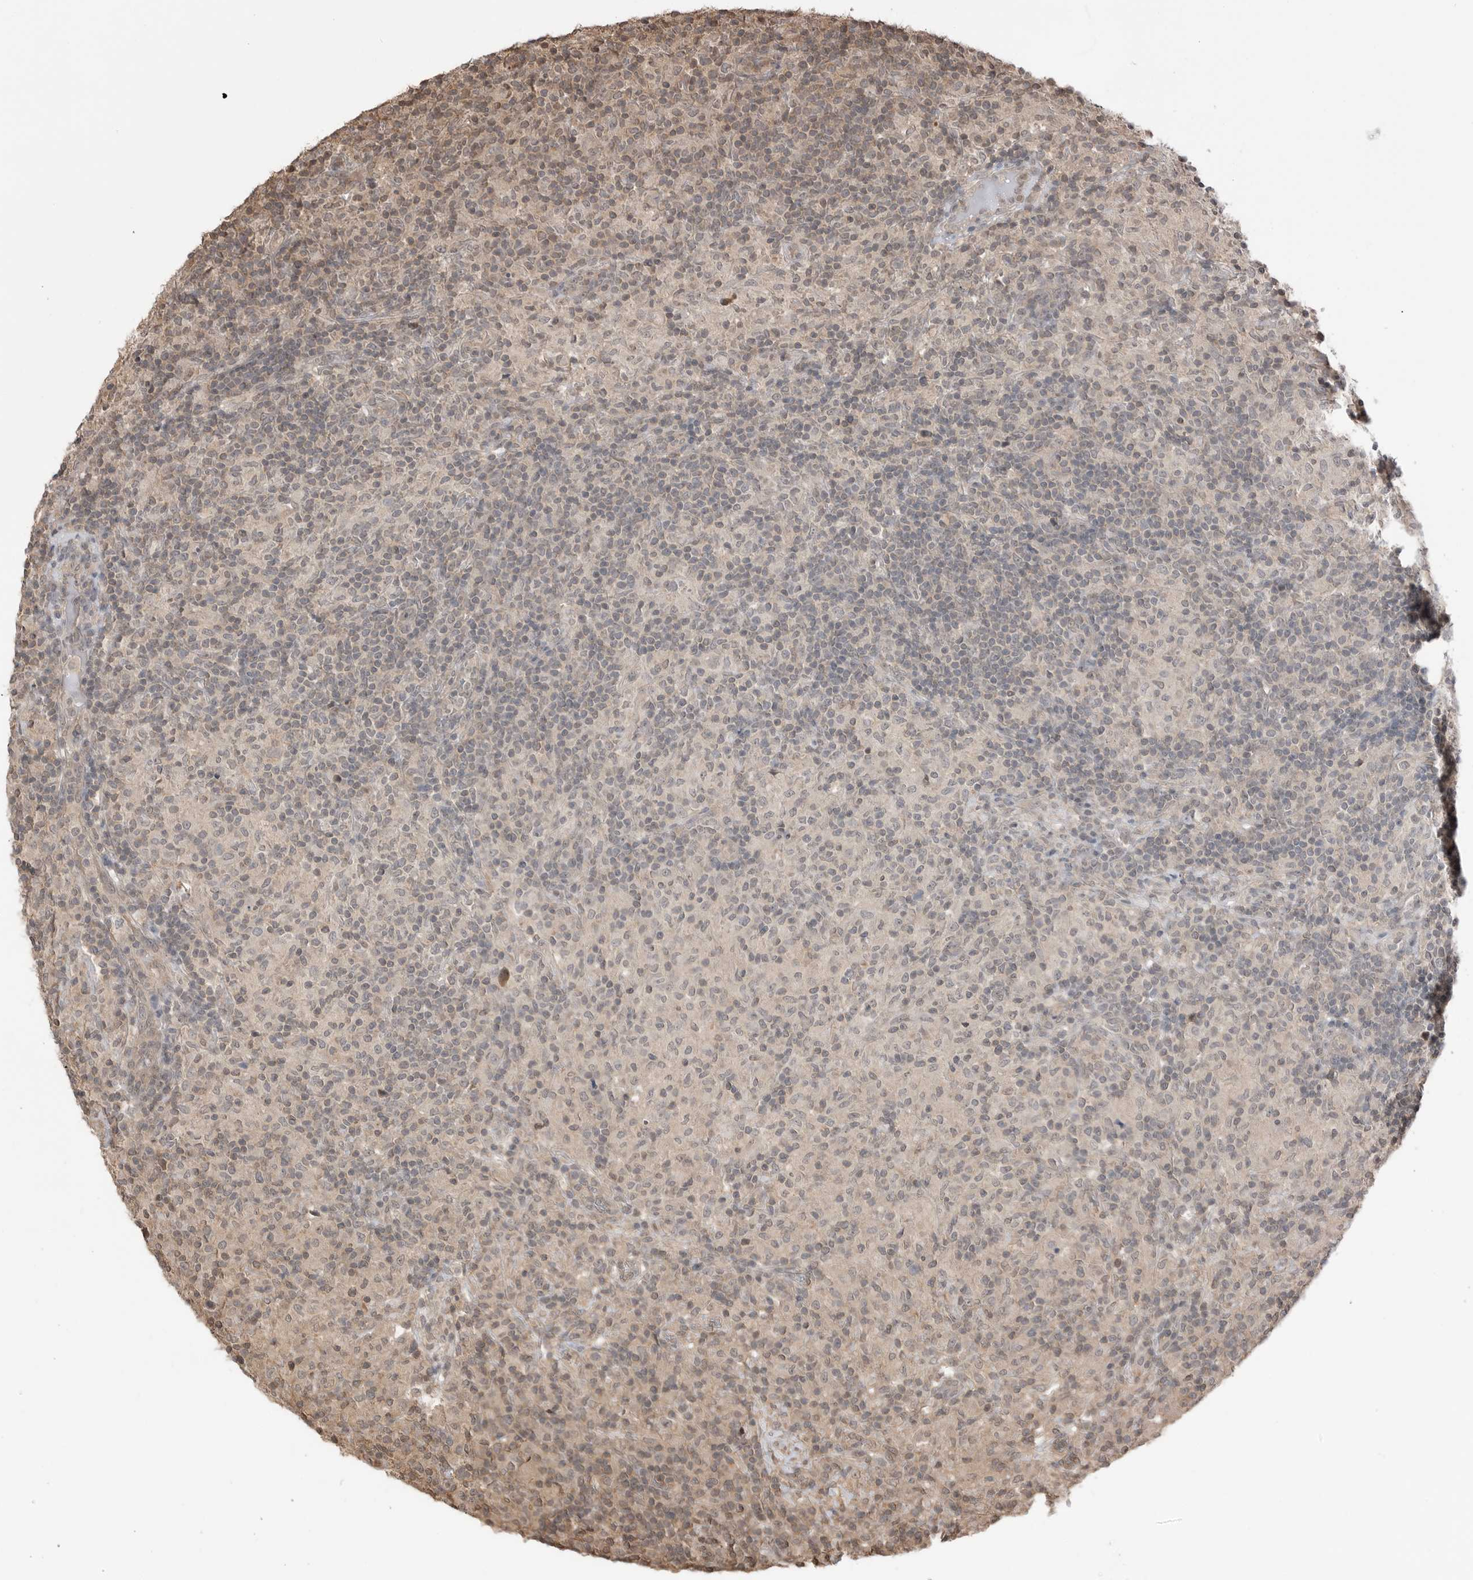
{"staining": {"intensity": "weak", "quantity": "<25%", "location": "nuclear"}, "tissue": "lymphoma", "cell_type": "Tumor cells", "image_type": "cancer", "snomed": [{"axis": "morphology", "description": "Hodgkin's disease, NOS"}, {"axis": "topography", "description": "Lymph node"}], "caption": "This is a image of IHC staining of lymphoma, which shows no positivity in tumor cells.", "gene": "PEAK1", "patient": {"sex": "male", "age": 70}}